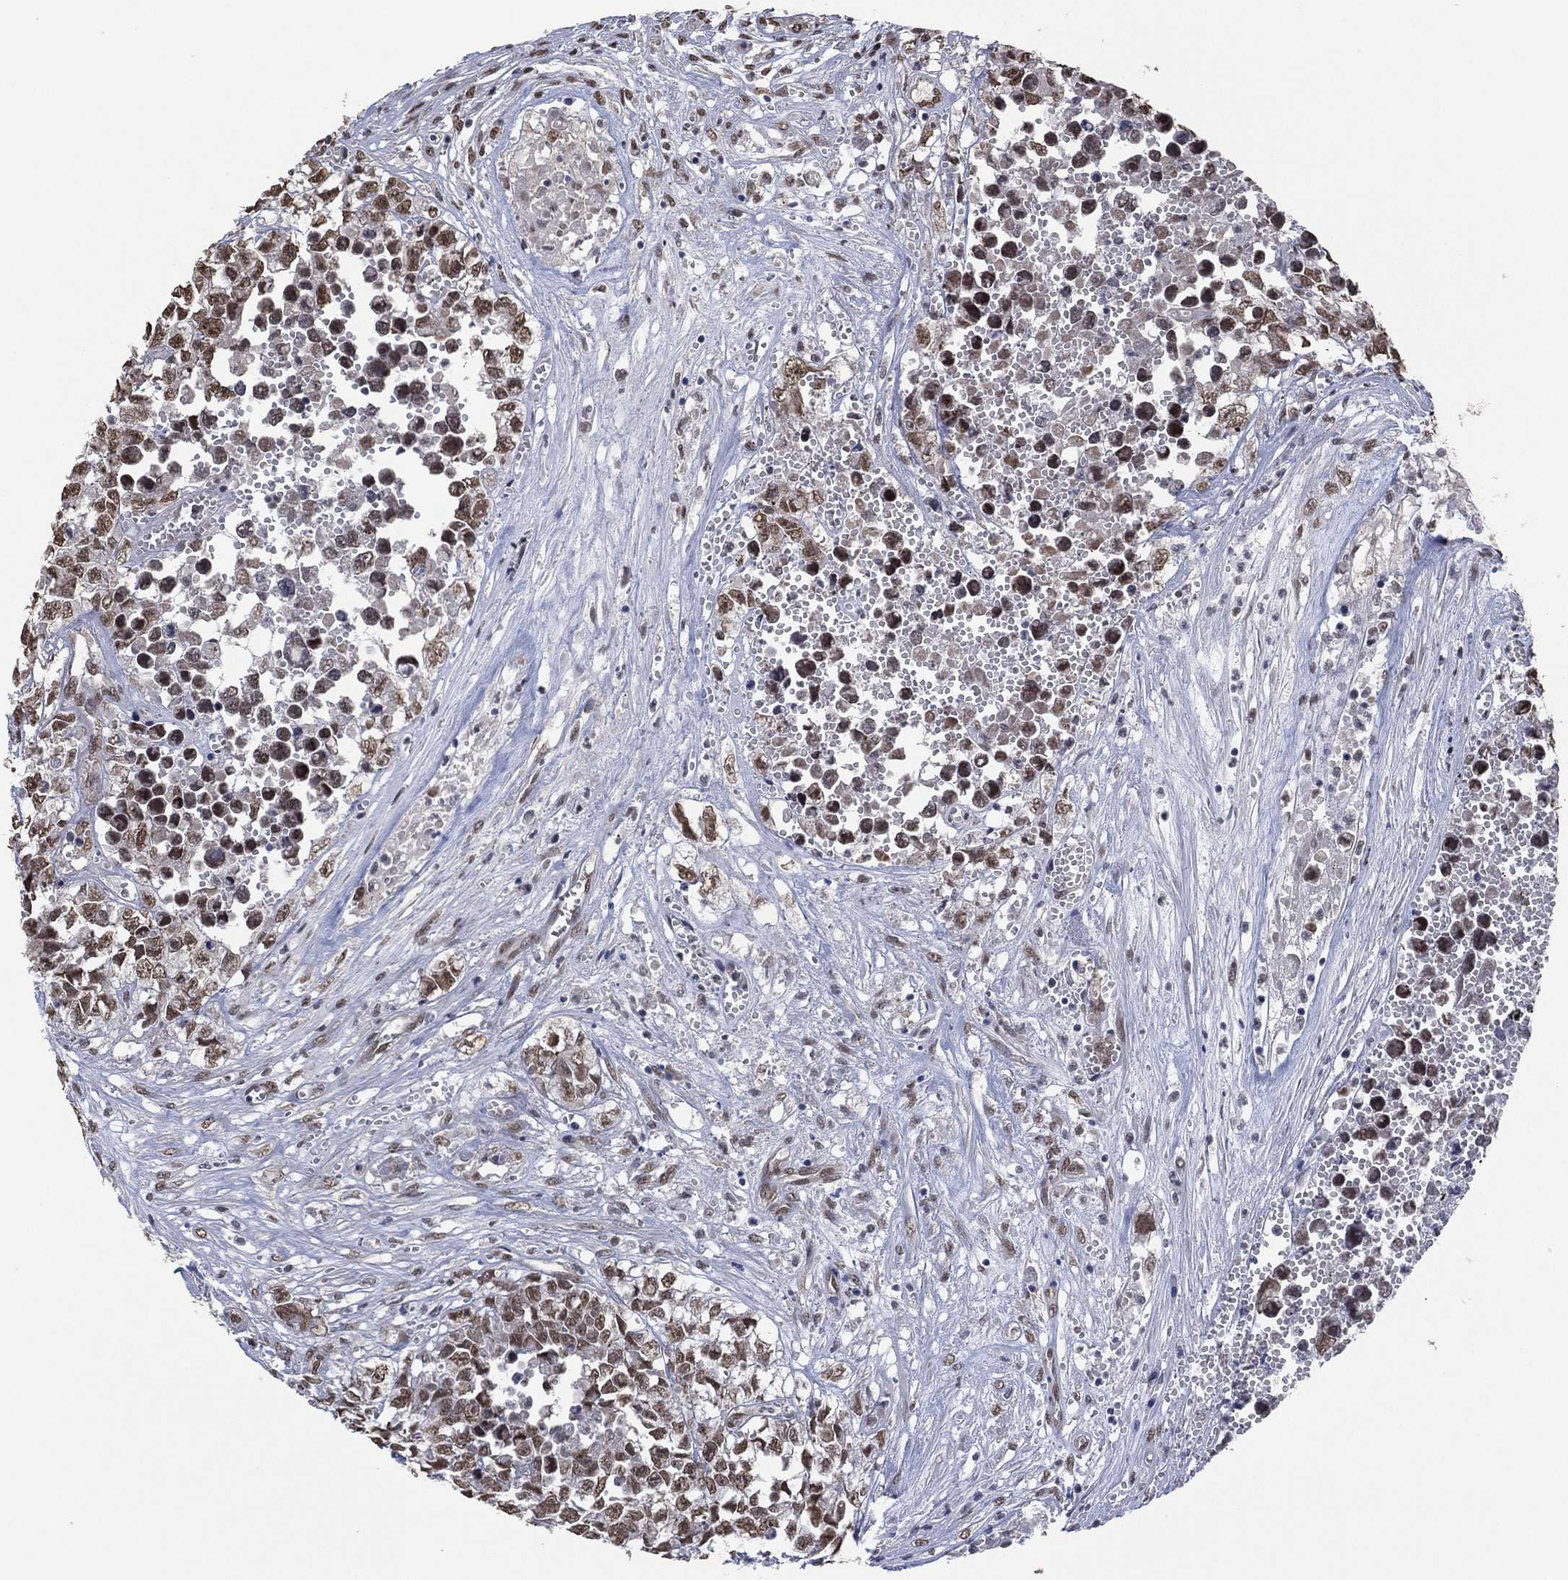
{"staining": {"intensity": "moderate", "quantity": "25%-75%", "location": "nuclear"}, "tissue": "testis cancer", "cell_type": "Tumor cells", "image_type": "cancer", "snomed": [{"axis": "morphology", "description": "Seminoma, NOS"}, {"axis": "morphology", "description": "Carcinoma, Embryonal, NOS"}, {"axis": "topography", "description": "Testis"}], "caption": "Protein staining by immunohistochemistry (IHC) reveals moderate nuclear expression in approximately 25%-75% of tumor cells in testis cancer.", "gene": "EHMT1", "patient": {"sex": "male", "age": 22}}